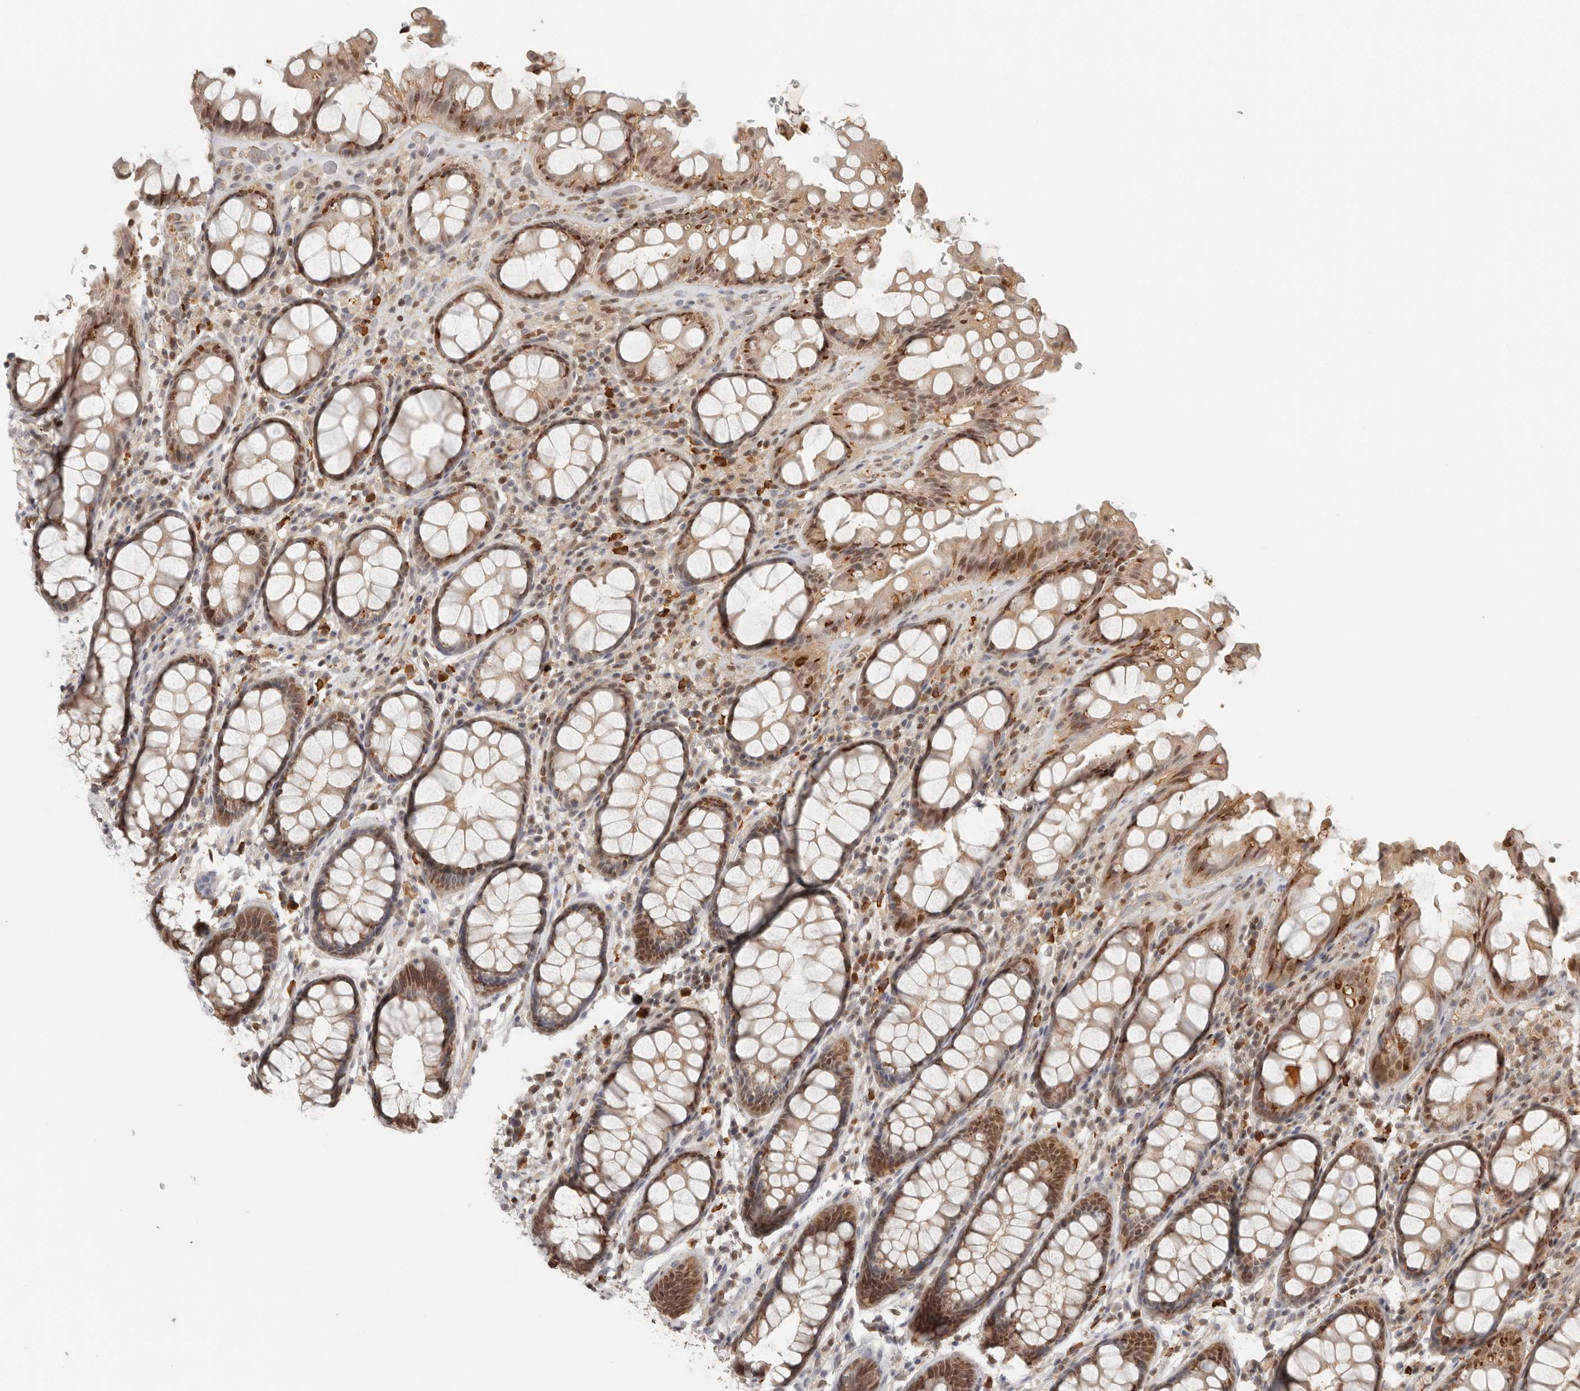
{"staining": {"intensity": "moderate", "quantity": ">75%", "location": "cytoplasmic/membranous,nuclear"}, "tissue": "rectum", "cell_type": "Glandular cells", "image_type": "normal", "snomed": [{"axis": "morphology", "description": "Normal tissue, NOS"}, {"axis": "topography", "description": "Rectum"}], "caption": "Immunohistochemistry (IHC) photomicrograph of unremarkable human rectum stained for a protein (brown), which shows medium levels of moderate cytoplasmic/membranous,nuclear positivity in approximately >75% of glandular cells.", "gene": "PSMA5", "patient": {"sex": "male", "age": 64}}